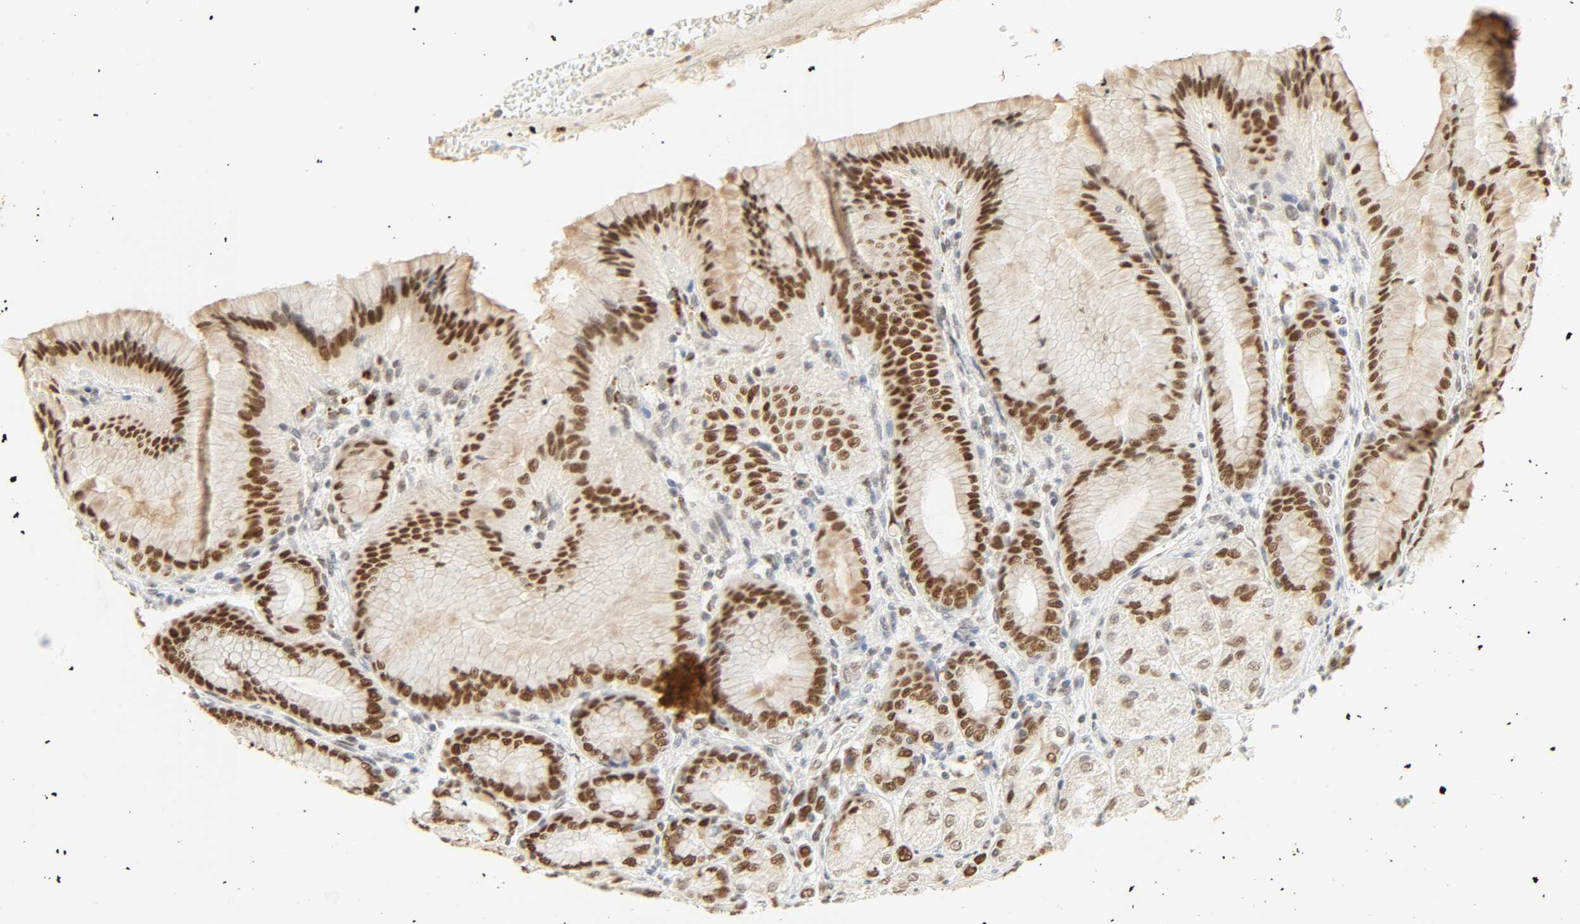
{"staining": {"intensity": "strong", "quantity": ">75%", "location": "nuclear"}, "tissue": "stomach", "cell_type": "Glandular cells", "image_type": "normal", "snomed": [{"axis": "morphology", "description": "Normal tissue, NOS"}, {"axis": "morphology", "description": "Adenocarcinoma, NOS"}, {"axis": "topography", "description": "Stomach"}, {"axis": "topography", "description": "Stomach, lower"}], "caption": "Human stomach stained for a protein (brown) displays strong nuclear positive expression in approximately >75% of glandular cells.", "gene": "DAZAP1", "patient": {"sex": "female", "age": 65}}